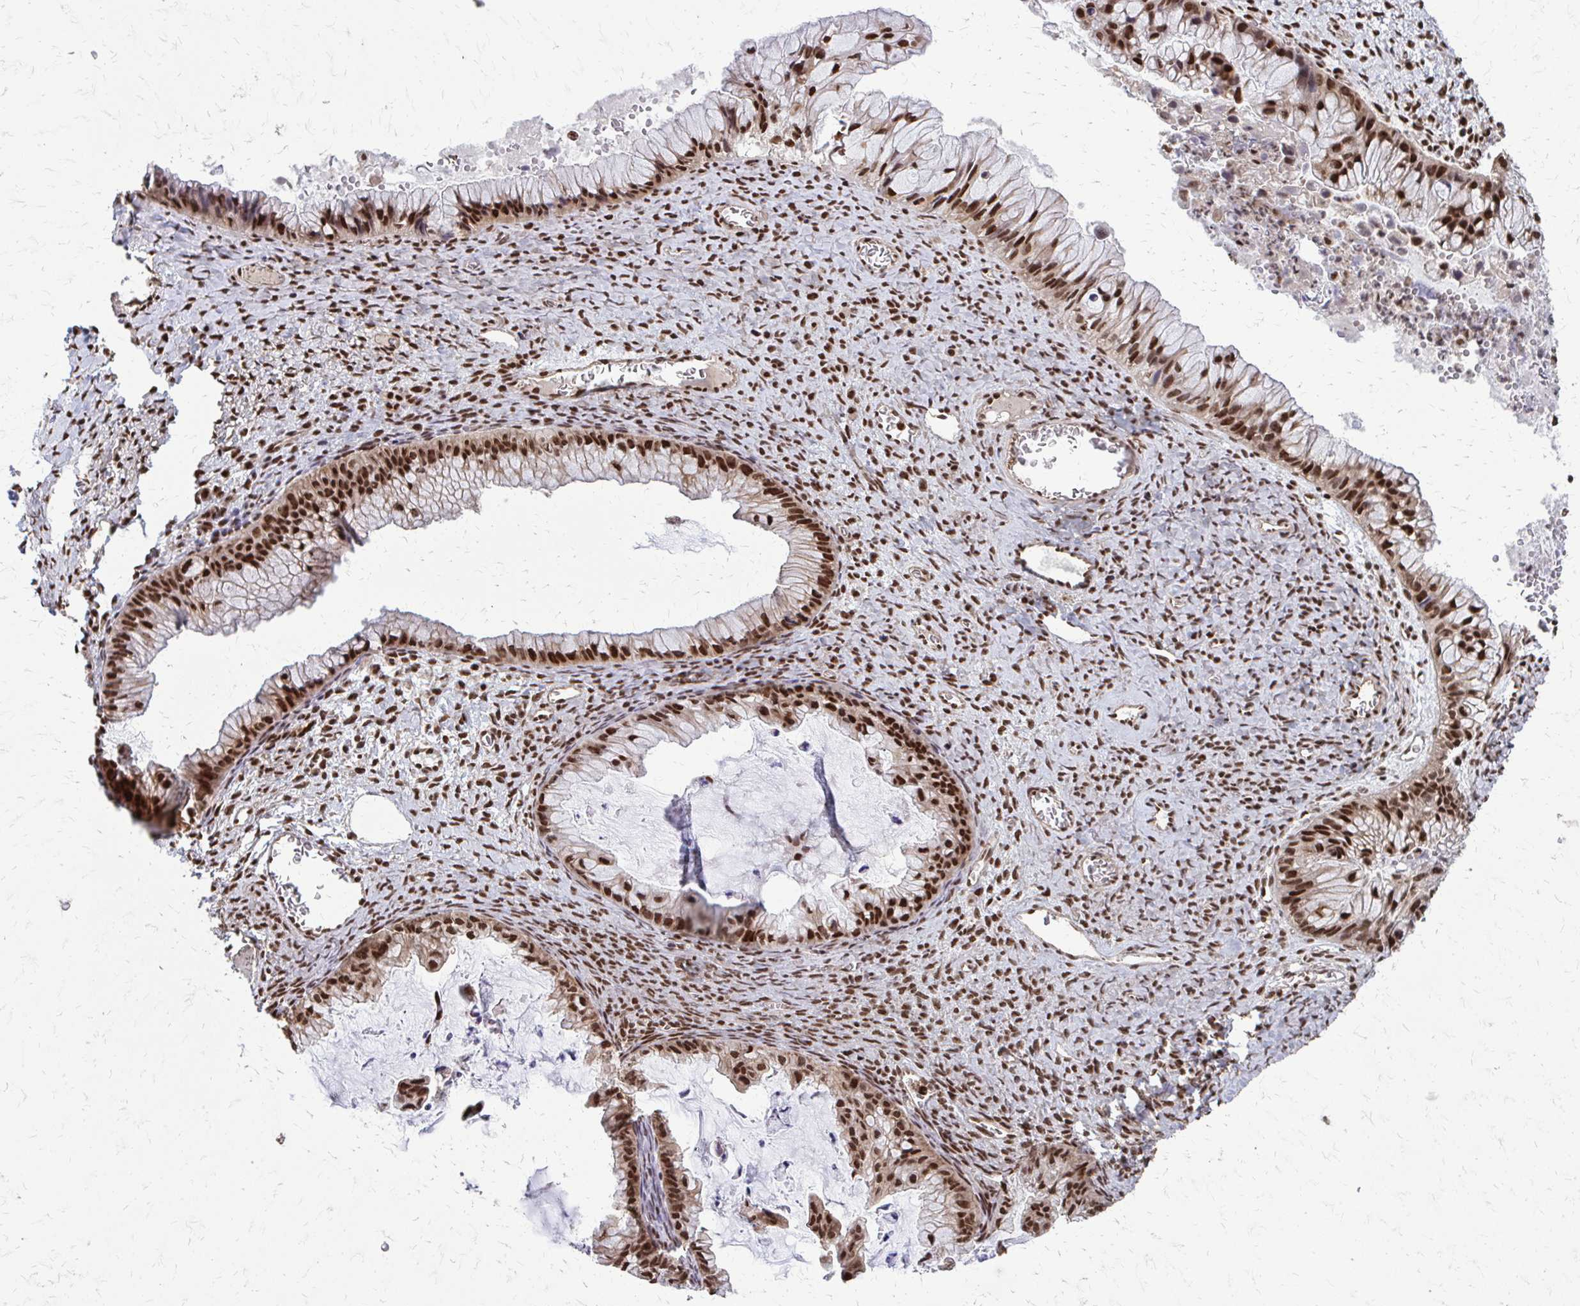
{"staining": {"intensity": "strong", "quantity": ">75%", "location": "nuclear"}, "tissue": "ovarian cancer", "cell_type": "Tumor cells", "image_type": "cancer", "snomed": [{"axis": "morphology", "description": "Cystadenocarcinoma, mucinous, NOS"}, {"axis": "topography", "description": "Ovary"}], "caption": "Brown immunohistochemical staining in human mucinous cystadenocarcinoma (ovarian) reveals strong nuclear staining in approximately >75% of tumor cells.", "gene": "SS18", "patient": {"sex": "female", "age": 72}}